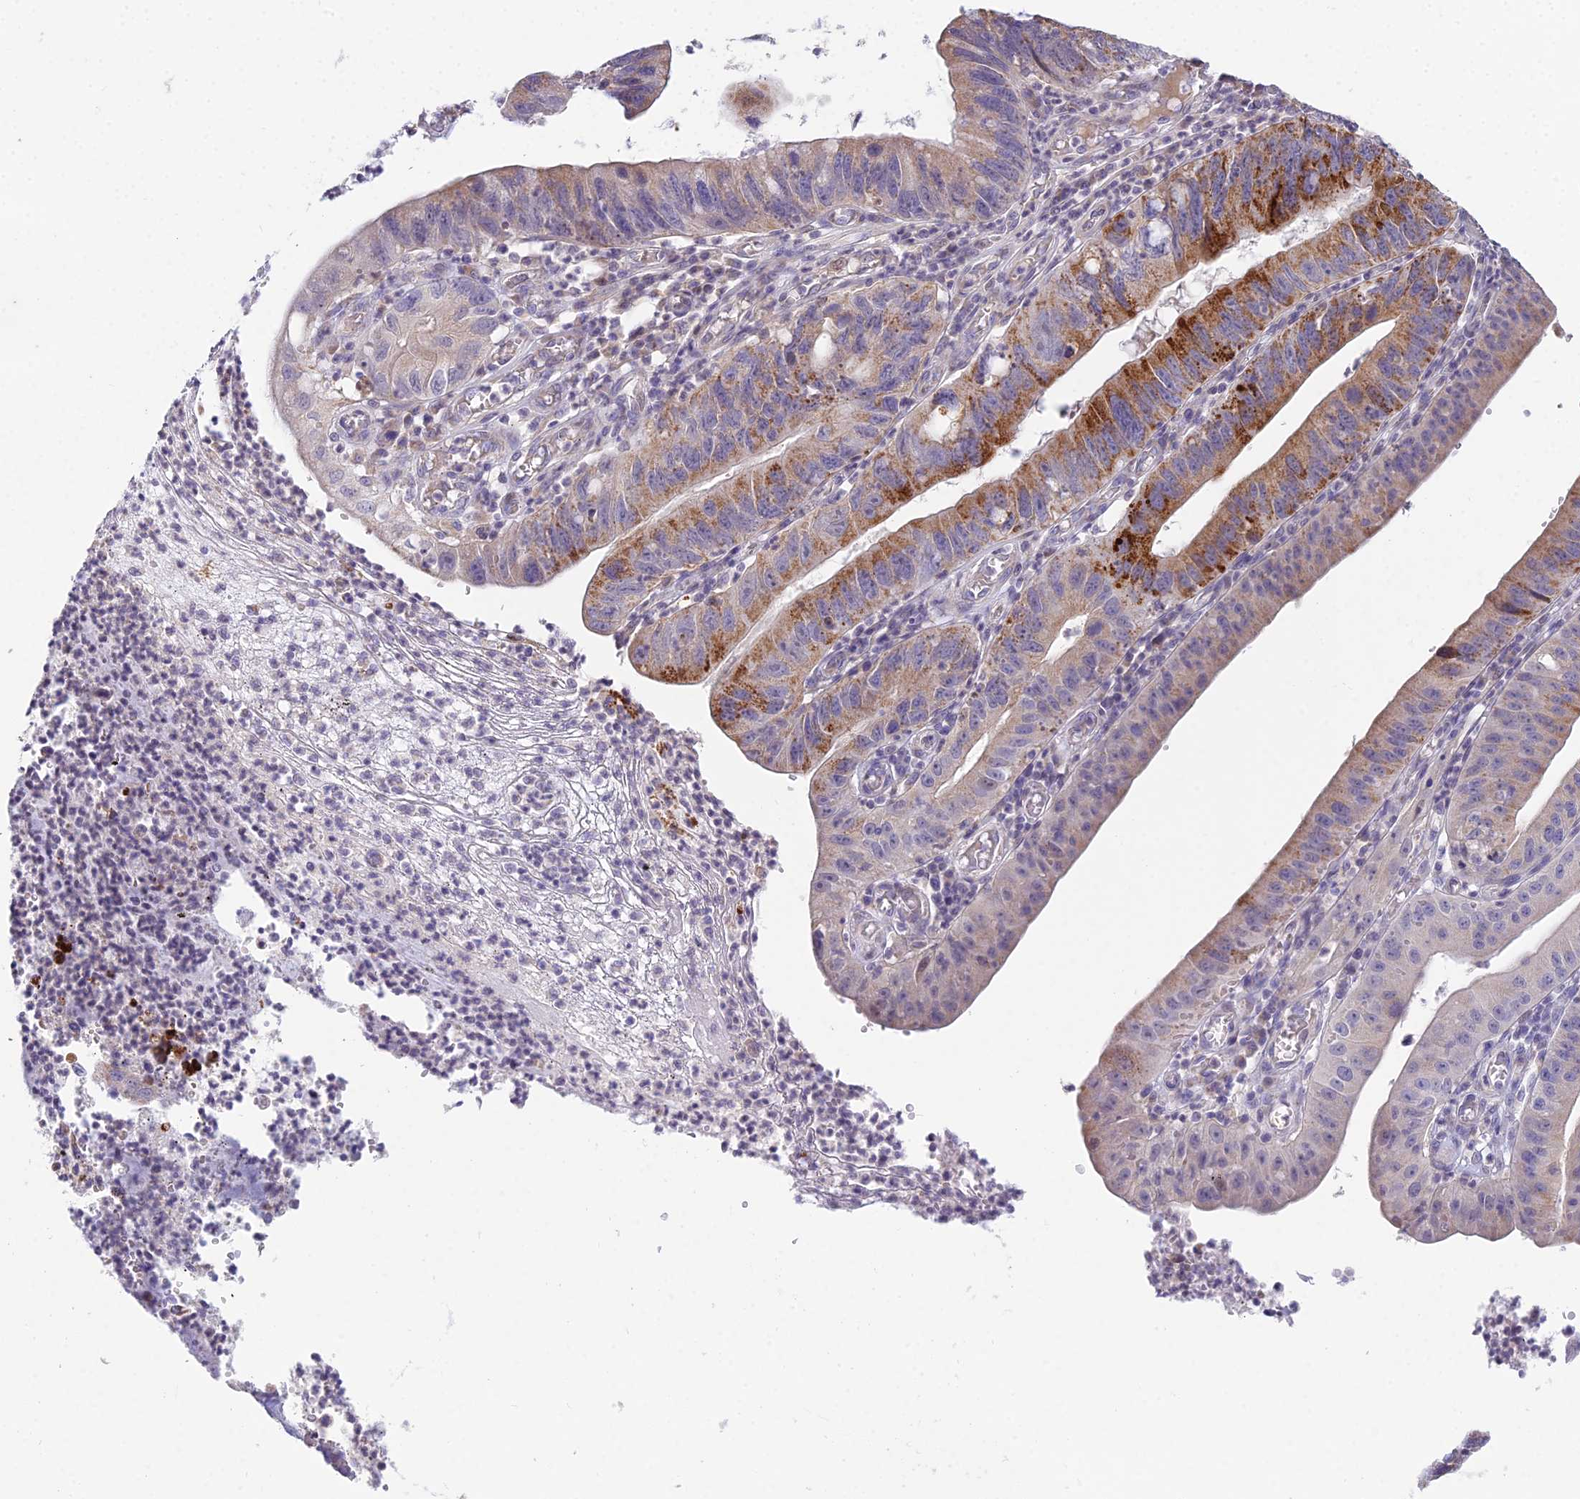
{"staining": {"intensity": "moderate", "quantity": "25%-75%", "location": "cytoplasmic/membranous"}, "tissue": "stomach cancer", "cell_type": "Tumor cells", "image_type": "cancer", "snomed": [{"axis": "morphology", "description": "Adenocarcinoma, NOS"}, {"axis": "topography", "description": "Stomach"}], "caption": "IHC of stomach cancer demonstrates medium levels of moderate cytoplasmic/membranous positivity in approximately 25%-75% of tumor cells. (DAB (3,3'-diaminobenzidine) = brown stain, brightfield microscopy at high magnification).", "gene": "CFAP206", "patient": {"sex": "male", "age": 59}}